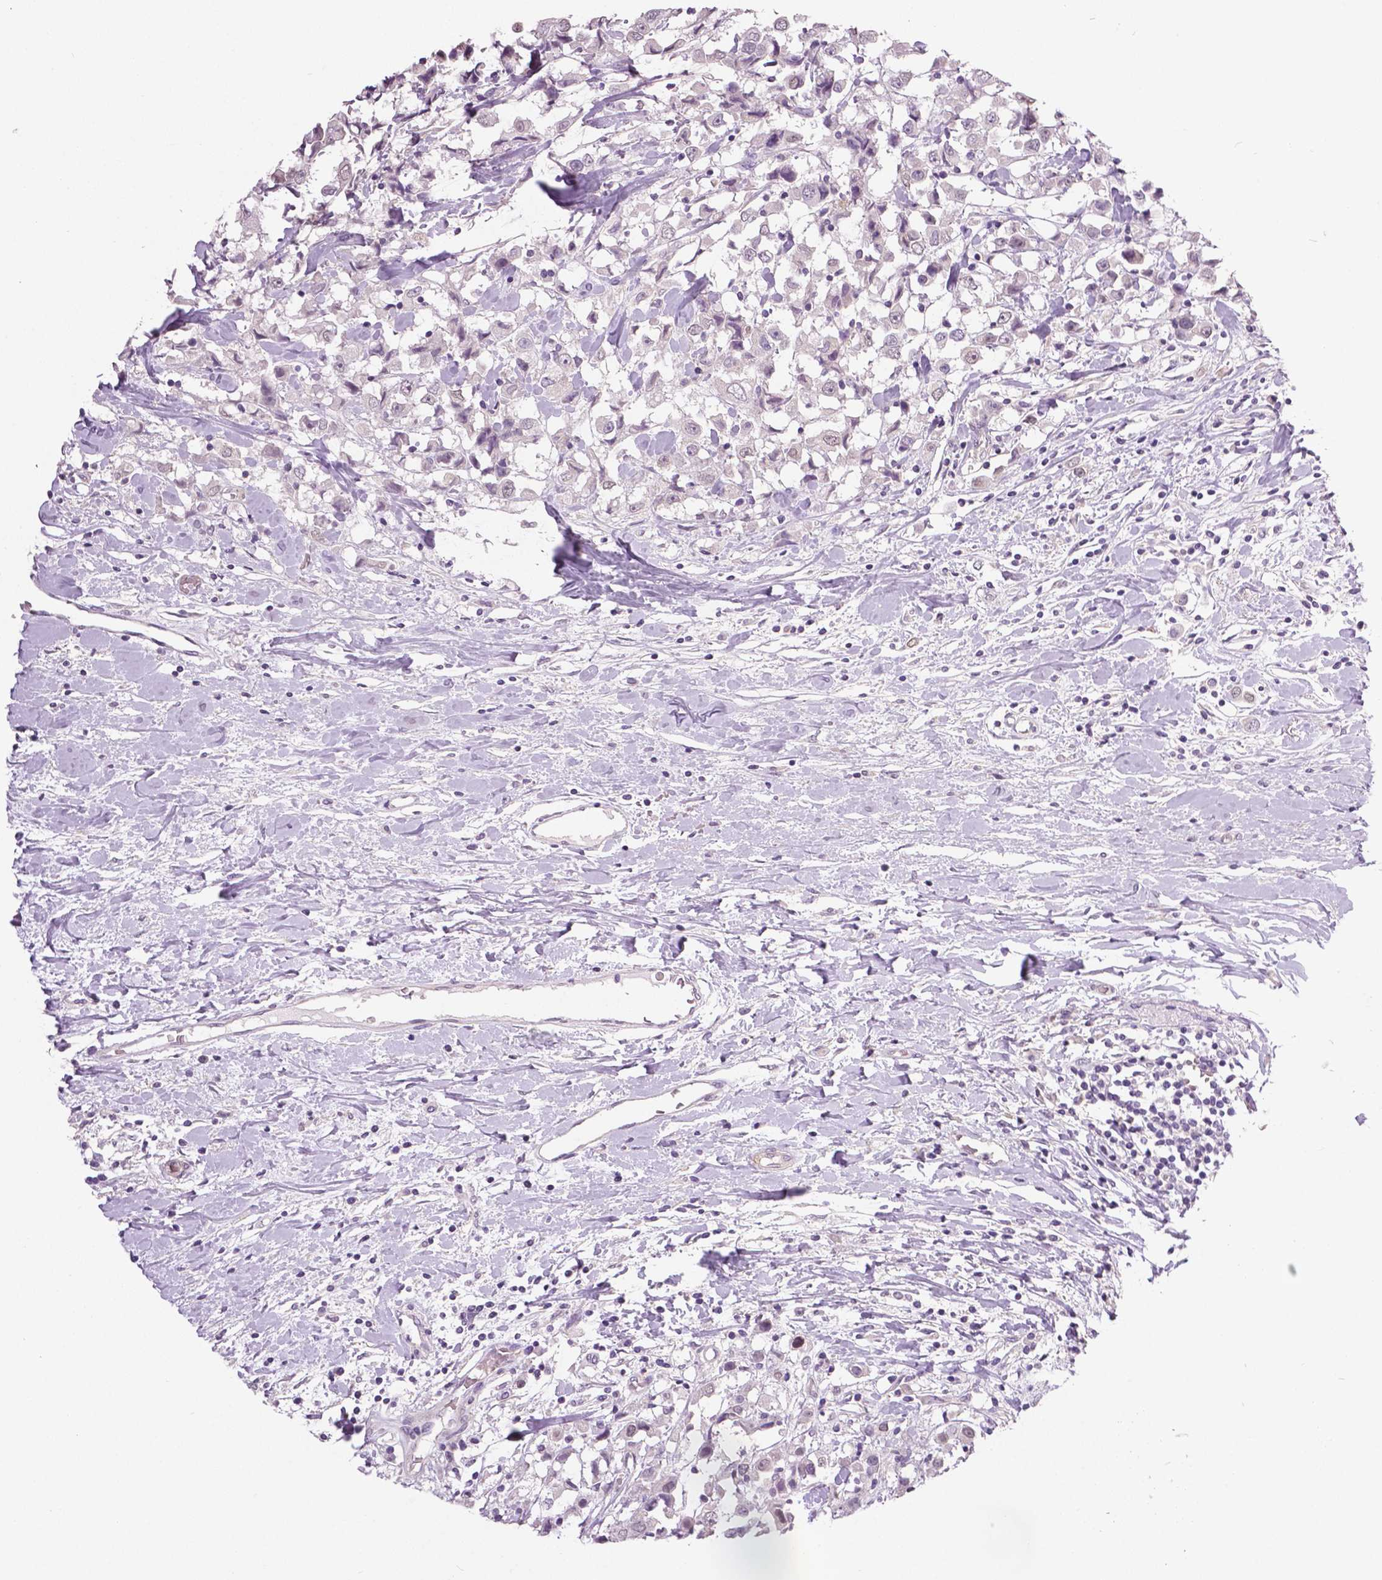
{"staining": {"intensity": "negative", "quantity": "none", "location": "none"}, "tissue": "breast cancer", "cell_type": "Tumor cells", "image_type": "cancer", "snomed": [{"axis": "morphology", "description": "Duct carcinoma"}, {"axis": "topography", "description": "Breast"}], "caption": "A micrograph of human breast cancer is negative for staining in tumor cells.", "gene": "FOXA1", "patient": {"sex": "female", "age": 61}}